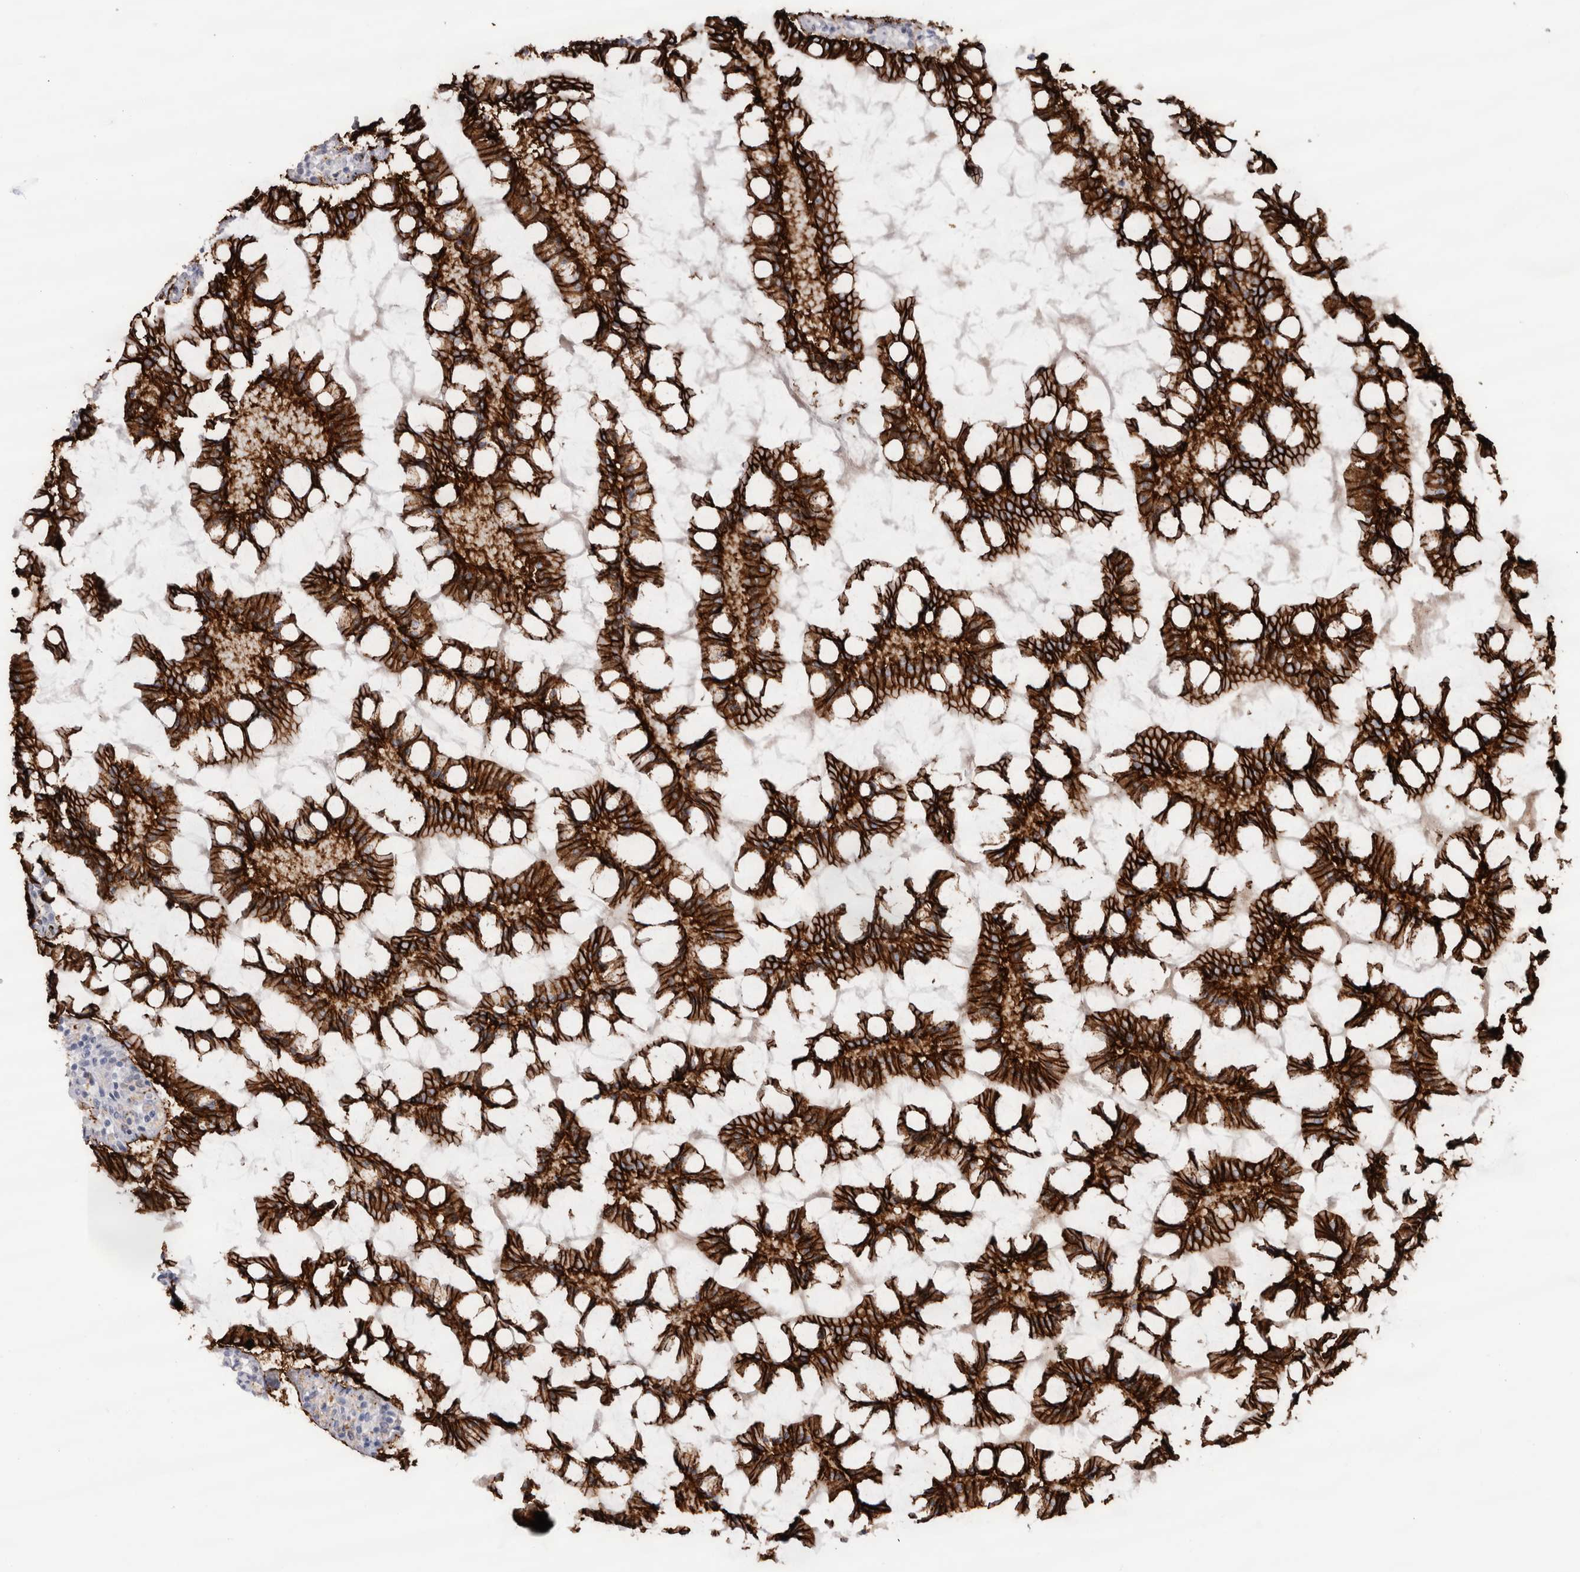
{"staining": {"intensity": "strong", "quantity": ">75%", "location": "cytoplasmic/membranous"}, "tissue": "small intestine", "cell_type": "Glandular cells", "image_type": "normal", "snomed": [{"axis": "morphology", "description": "Normal tissue, NOS"}, {"axis": "topography", "description": "Small intestine"}], "caption": "Protein expression analysis of normal human small intestine reveals strong cytoplasmic/membranous expression in approximately >75% of glandular cells. Using DAB (brown) and hematoxylin (blue) stains, captured at high magnification using brightfield microscopy.", "gene": "CDH17", "patient": {"sex": "male", "age": 41}}